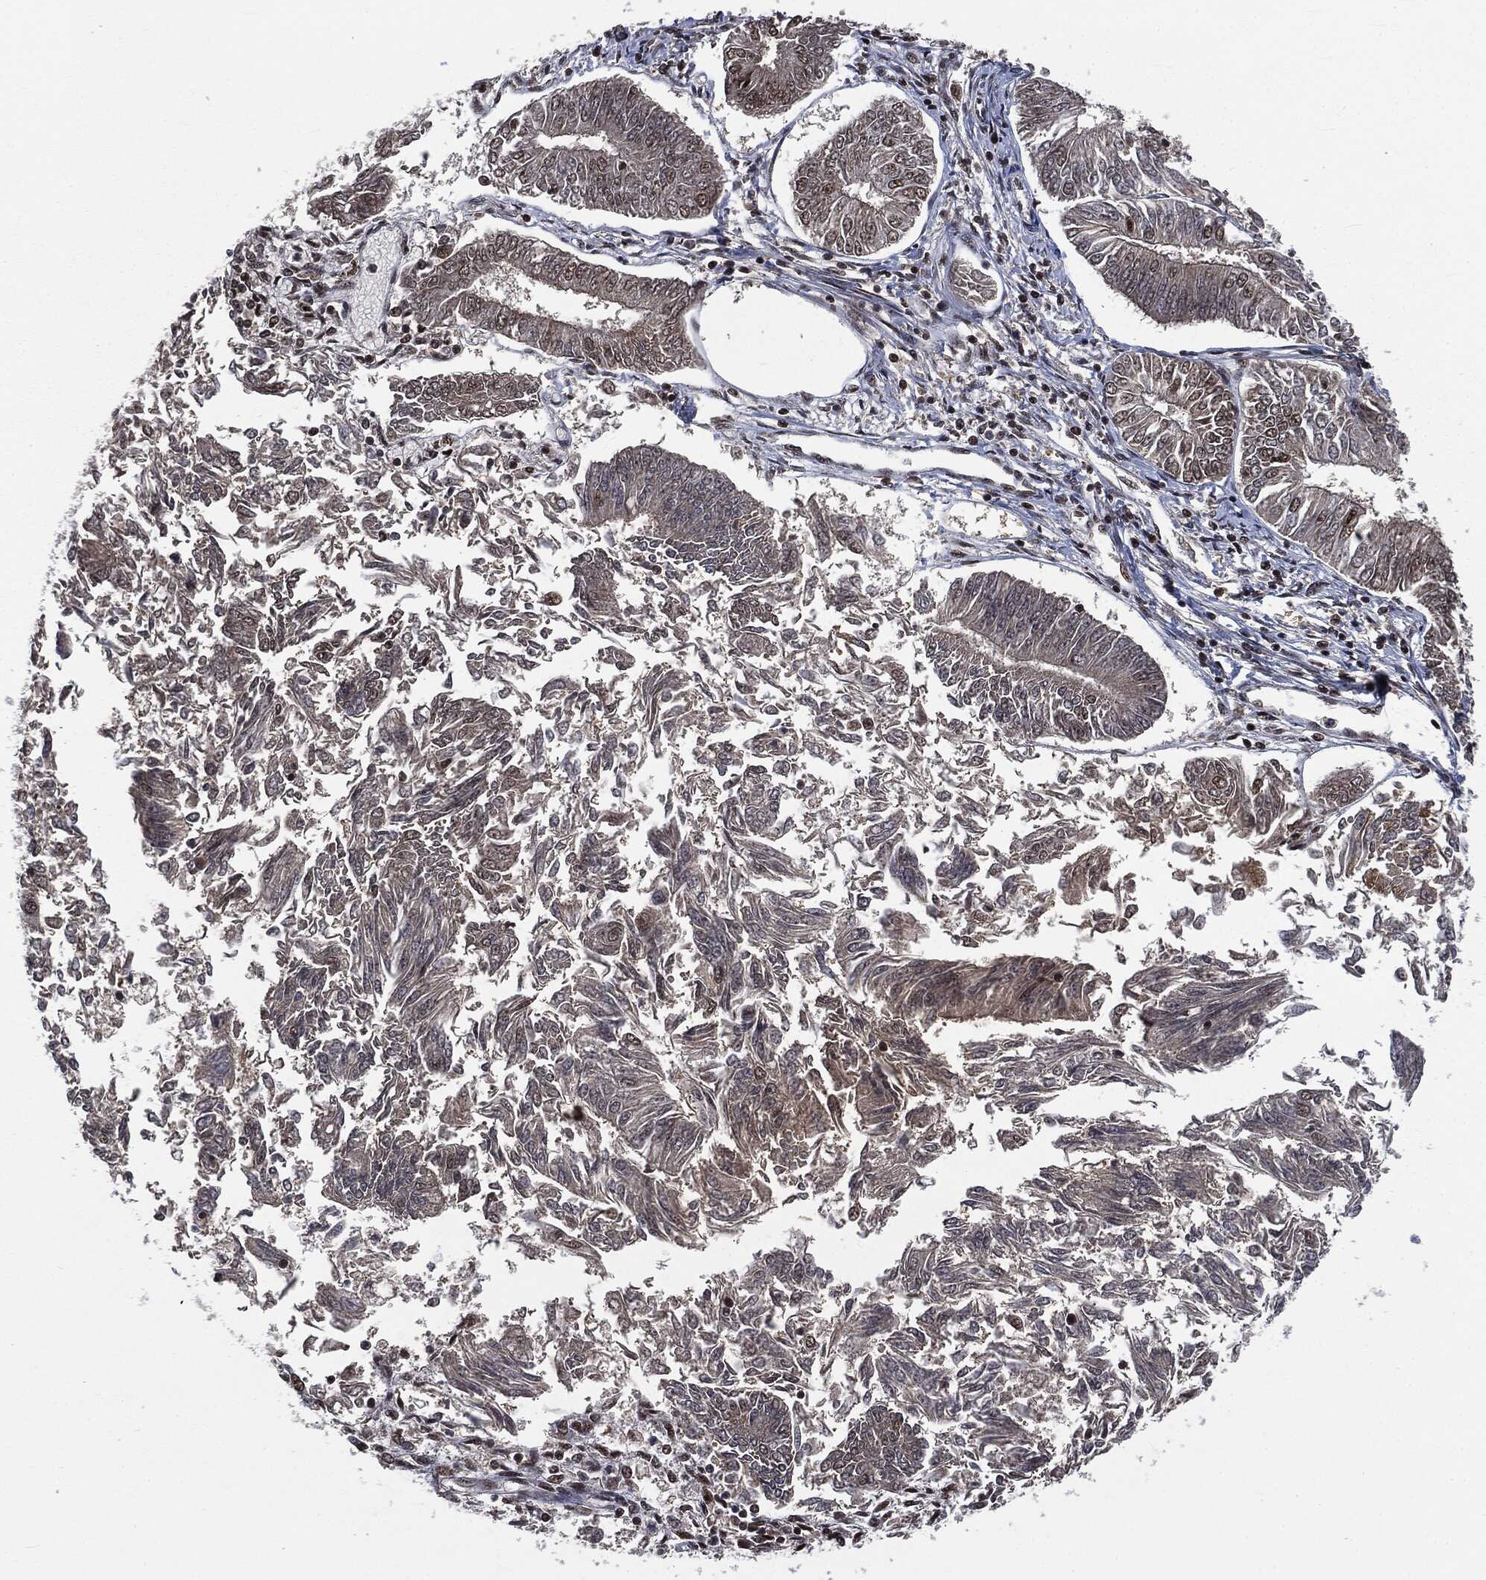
{"staining": {"intensity": "negative", "quantity": "none", "location": "none"}, "tissue": "endometrial cancer", "cell_type": "Tumor cells", "image_type": "cancer", "snomed": [{"axis": "morphology", "description": "Adenocarcinoma, NOS"}, {"axis": "topography", "description": "Endometrium"}], "caption": "DAB immunohistochemical staining of human endometrial cancer (adenocarcinoma) reveals no significant staining in tumor cells. The staining is performed using DAB (3,3'-diaminobenzidine) brown chromogen with nuclei counter-stained in using hematoxylin.", "gene": "DPH2", "patient": {"sex": "female", "age": 58}}